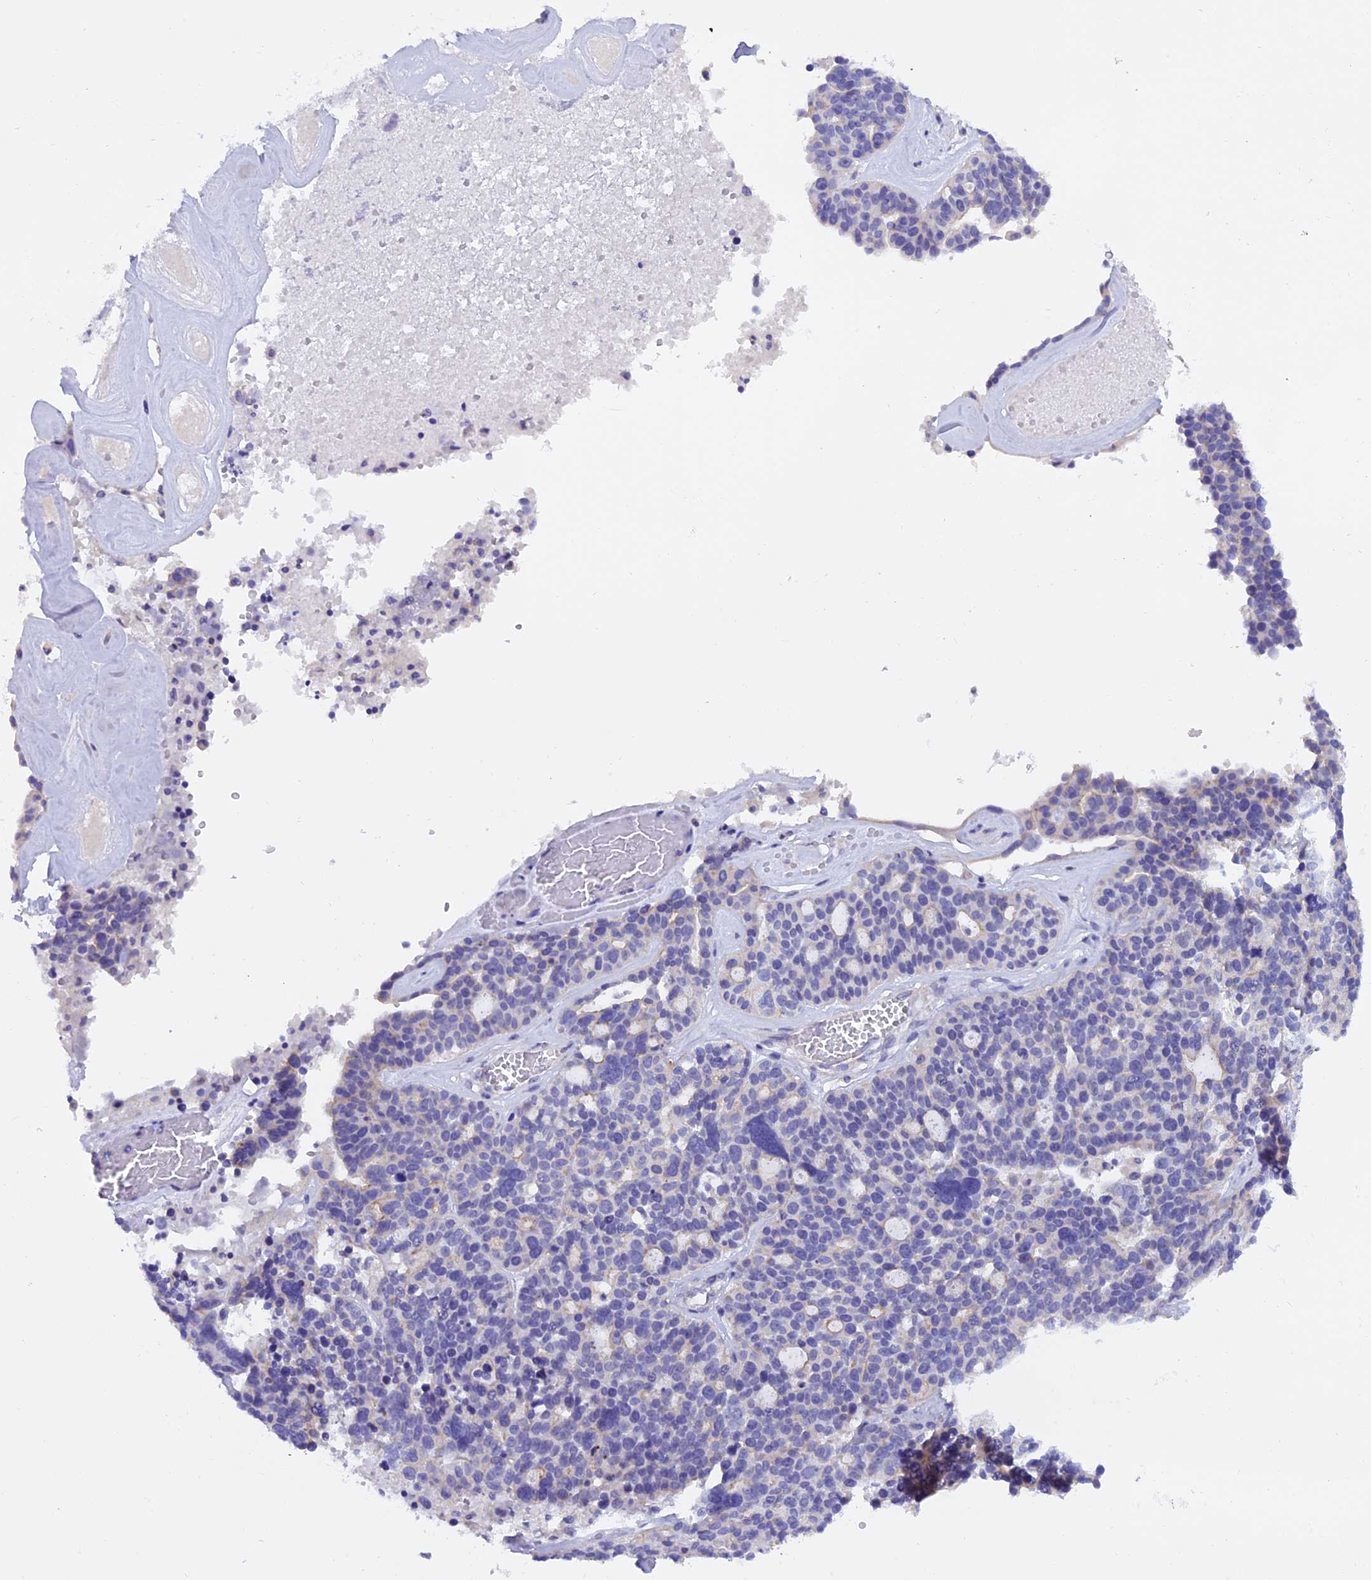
{"staining": {"intensity": "negative", "quantity": "none", "location": "none"}, "tissue": "ovarian cancer", "cell_type": "Tumor cells", "image_type": "cancer", "snomed": [{"axis": "morphology", "description": "Cystadenocarcinoma, serous, NOS"}, {"axis": "topography", "description": "Ovary"}], "caption": "DAB immunohistochemical staining of human serous cystadenocarcinoma (ovarian) shows no significant staining in tumor cells.", "gene": "C17orf67", "patient": {"sex": "female", "age": 59}}